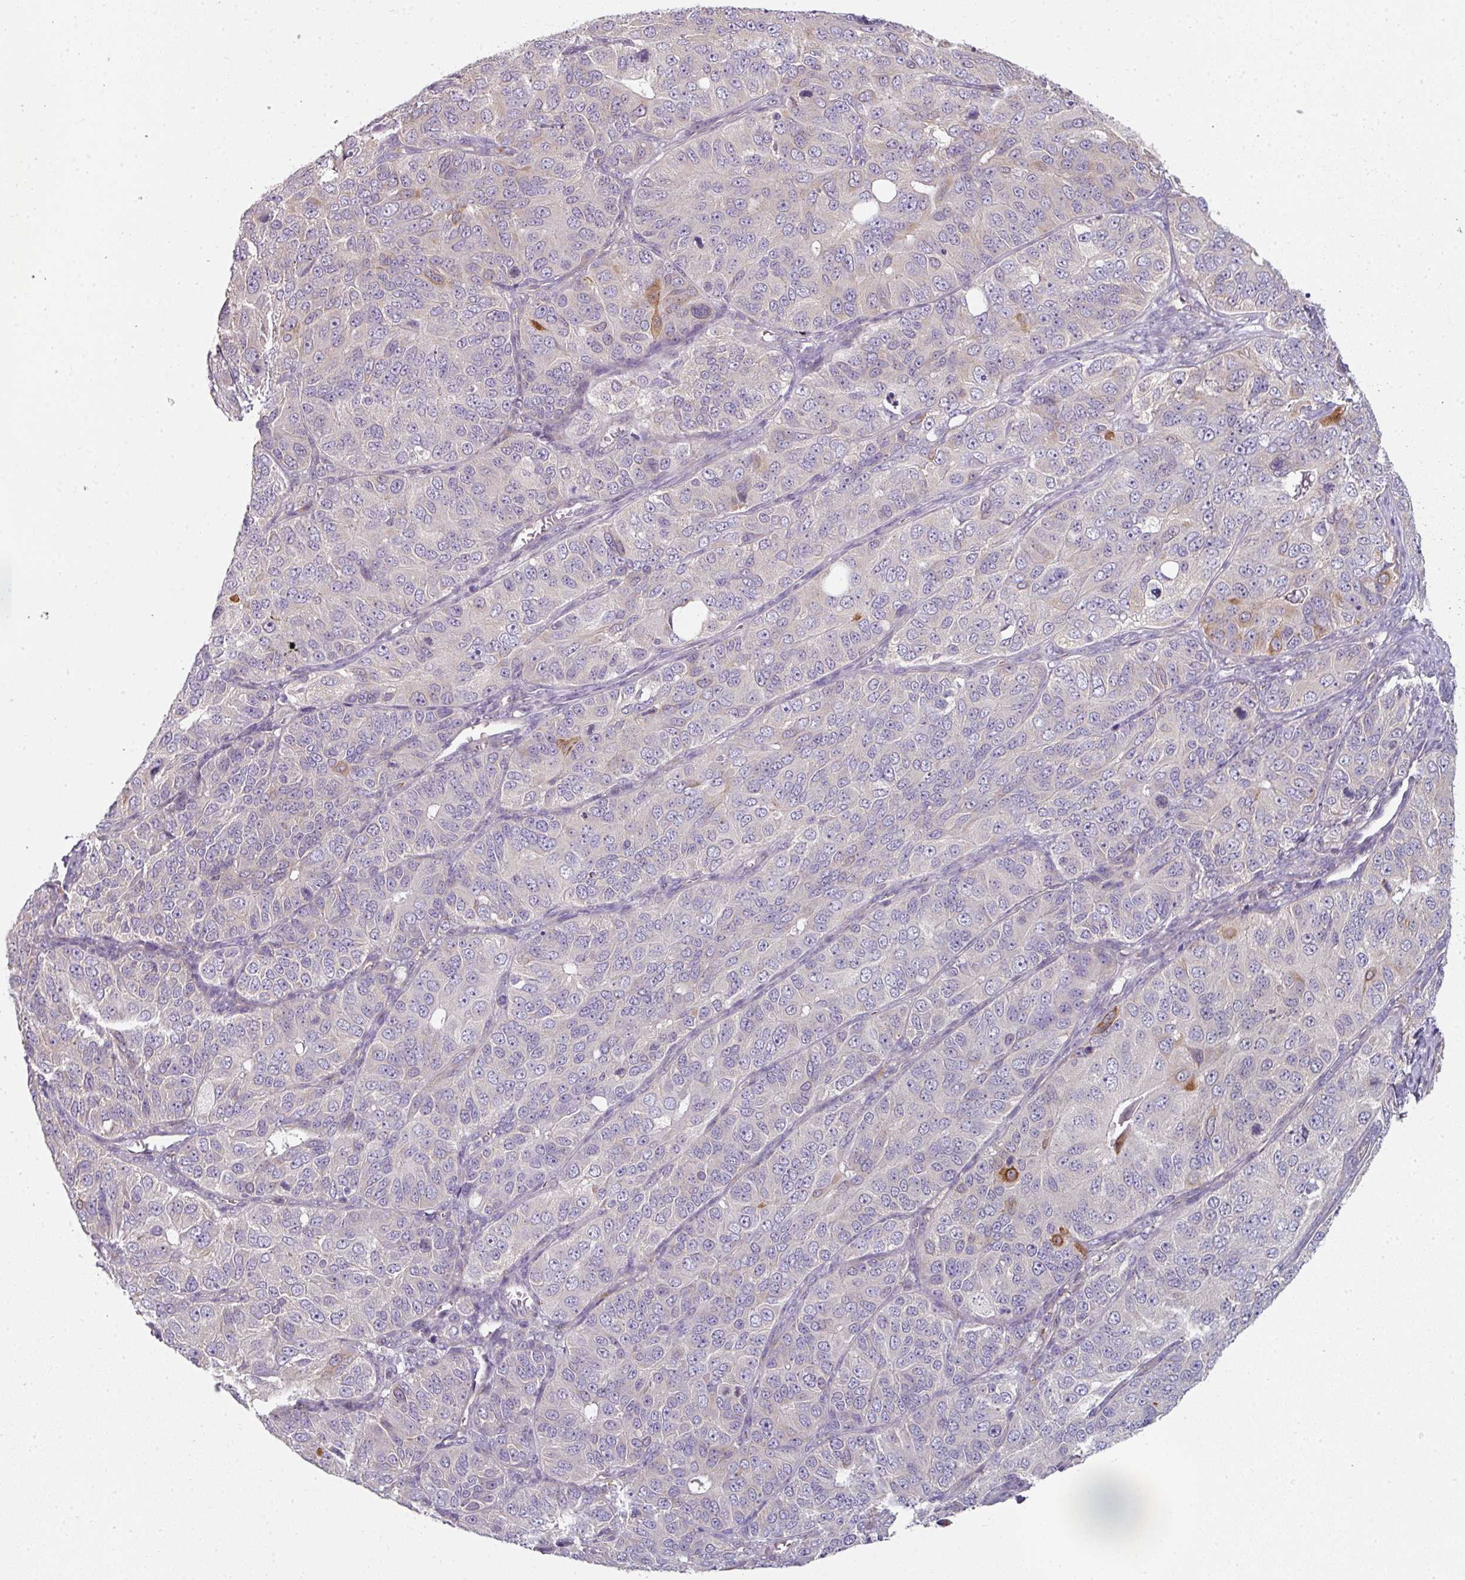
{"staining": {"intensity": "moderate", "quantity": "<25%", "location": "cytoplasmic/membranous"}, "tissue": "ovarian cancer", "cell_type": "Tumor cells", "image_type": "cancer", "snomed": [{"axis": "morphology", "description": "Carcinoma, endometroid"}, {"axis": "topography", "description": "Ovary"}], "caption": "Protein staining by immunohistochemistry (IHC) displays moderate cytoplasmic/membranous expression in about <25% of tumor cells in ovarian cancer.", "gene": "C19orf33", "patient": {"sex": "female", "age": 51}}